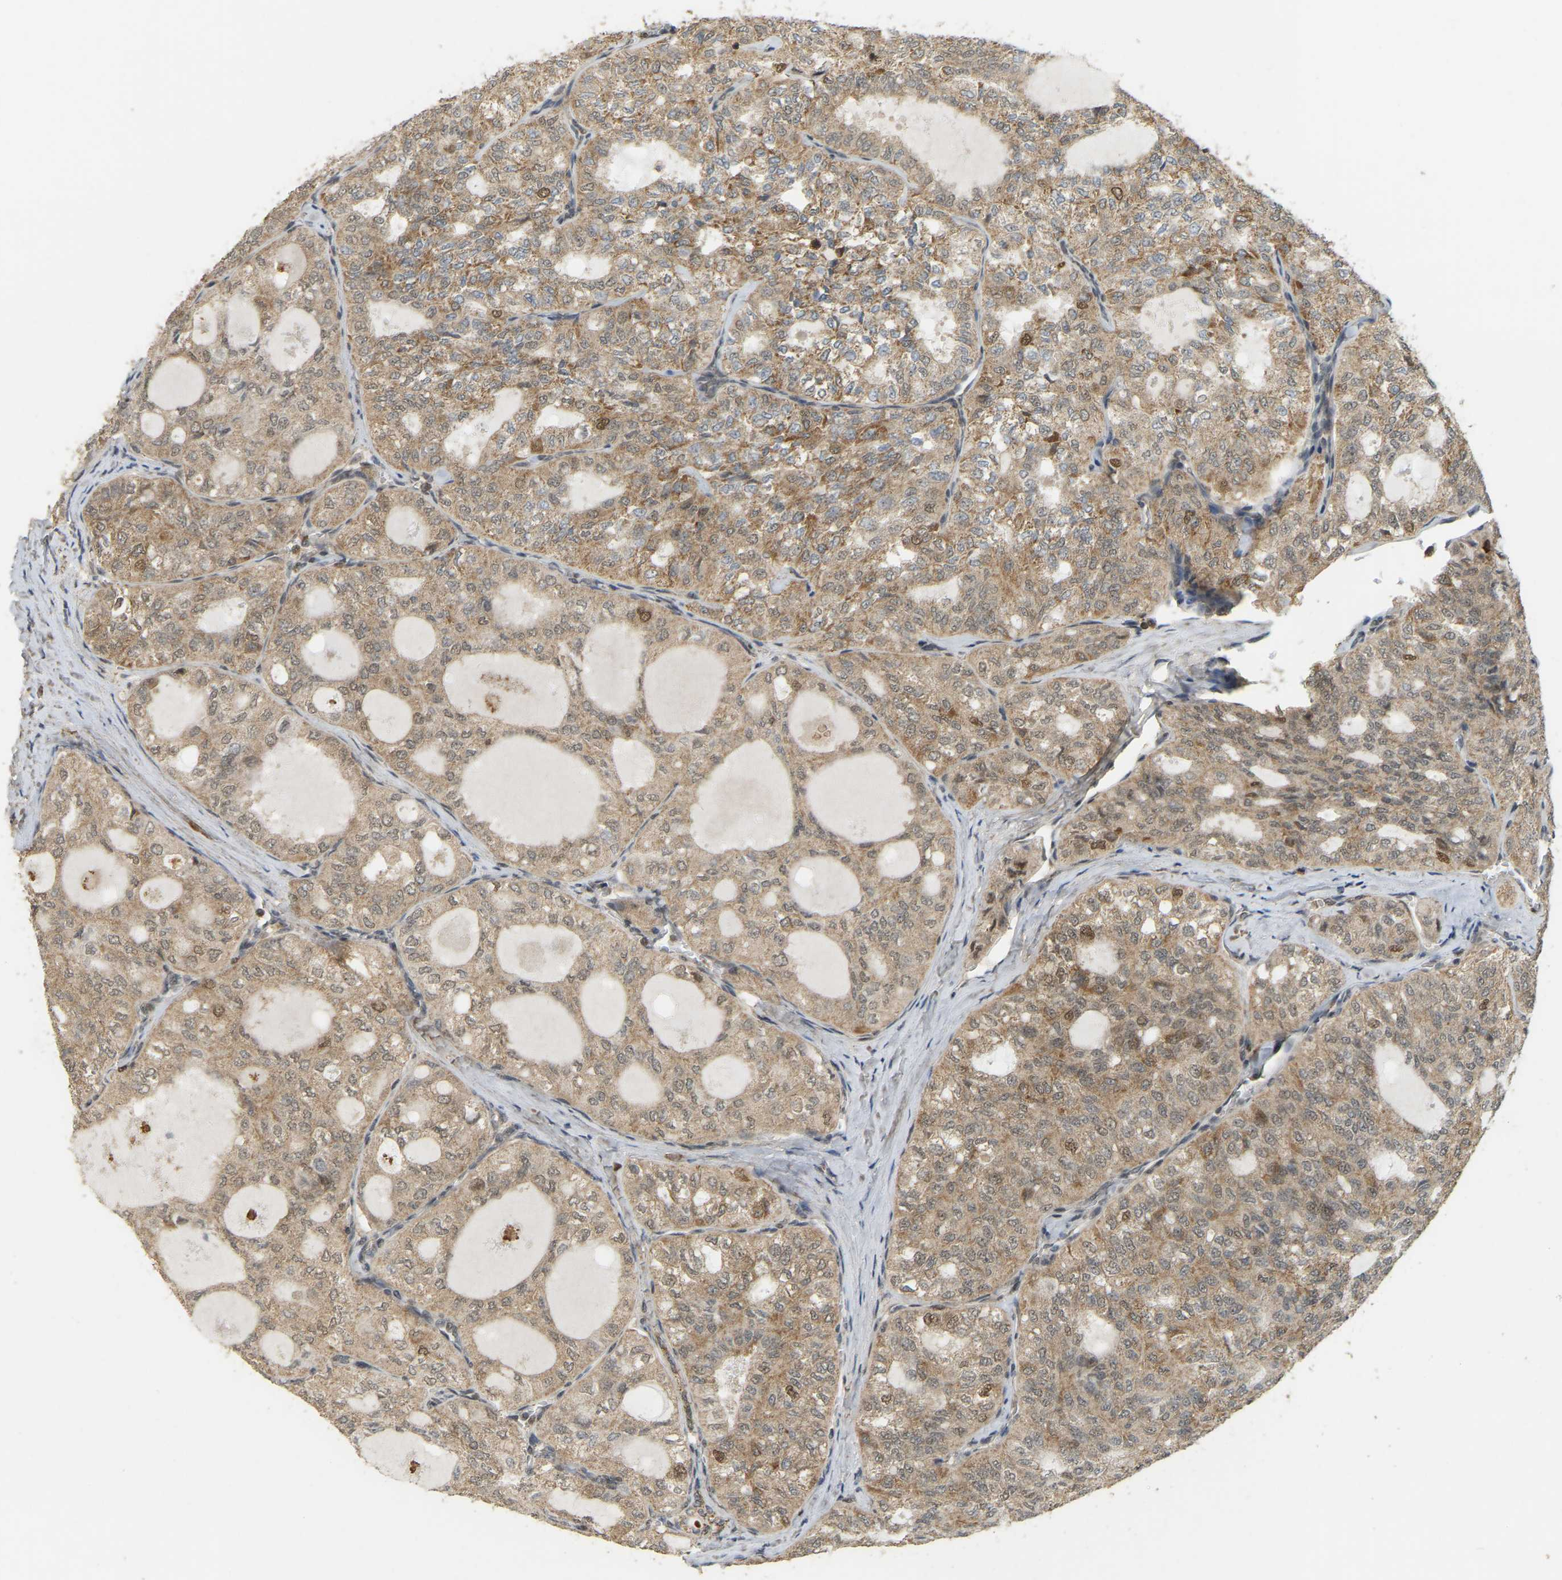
{"staining": {"intensity": "moderate", "quantity": ">75%", "location": "cytoplasmic/membranous"}, "tissue": "thyroid cancer", "cell_type": "Tumor cells", "image_type": "cancer", "snomed": [{"axis": "morphology", "description": "Follicular adenoma carcinoma, NOS"}, {"axis": "topography", "description": "Thyroid gland"}], "caption": "Thyroid cancer was stained to show a protein in brown. There is medium levels of moderate cytoplasmic/membranous expression in about >75% of tumor cells.", "gene": "BRF2", "patient": {"sex": "male", "age": 75}}